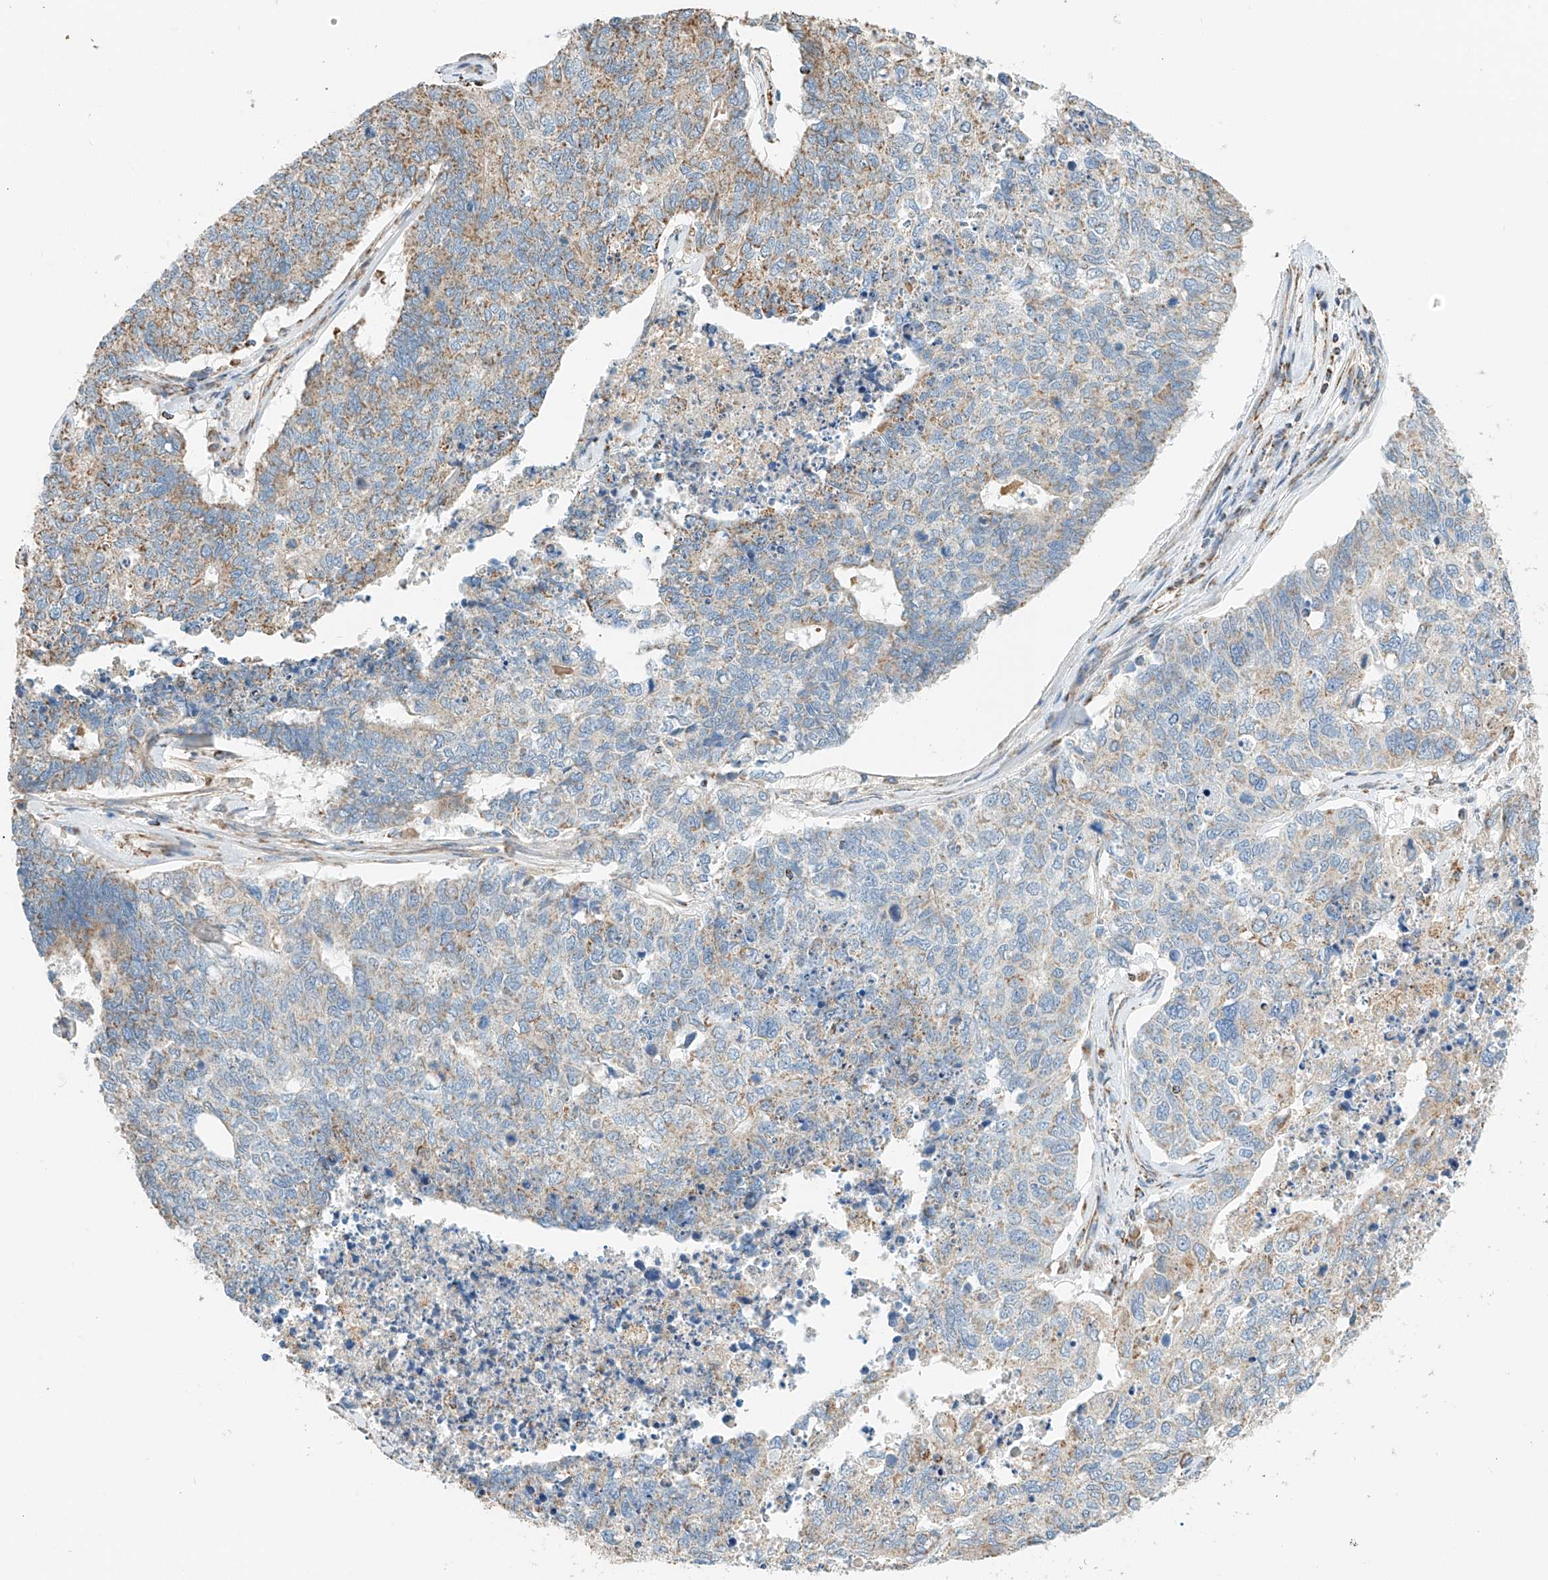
{"staining": {"intensity": "moderate", "quantity": "<25%", "location": "cytoplasmic/membranous"}, "tissue": "cervical cancer", "cell_type": "Tumor cells", "image_type": "cancer", "snomed": [{"axis": "morphology", "description": "Squamous cell carcinoma, NOS"}, {"axis": "topography", "description": "Cervix"}], "caption": "The micrograph reveals immunohistochemical staining of cervical cancer. There is moderate cytoplasmic/membranous expression is present in about <25% of tumor cells.", "gene": "YIPF7", "patient": {"sex": "female", "age": 63}}